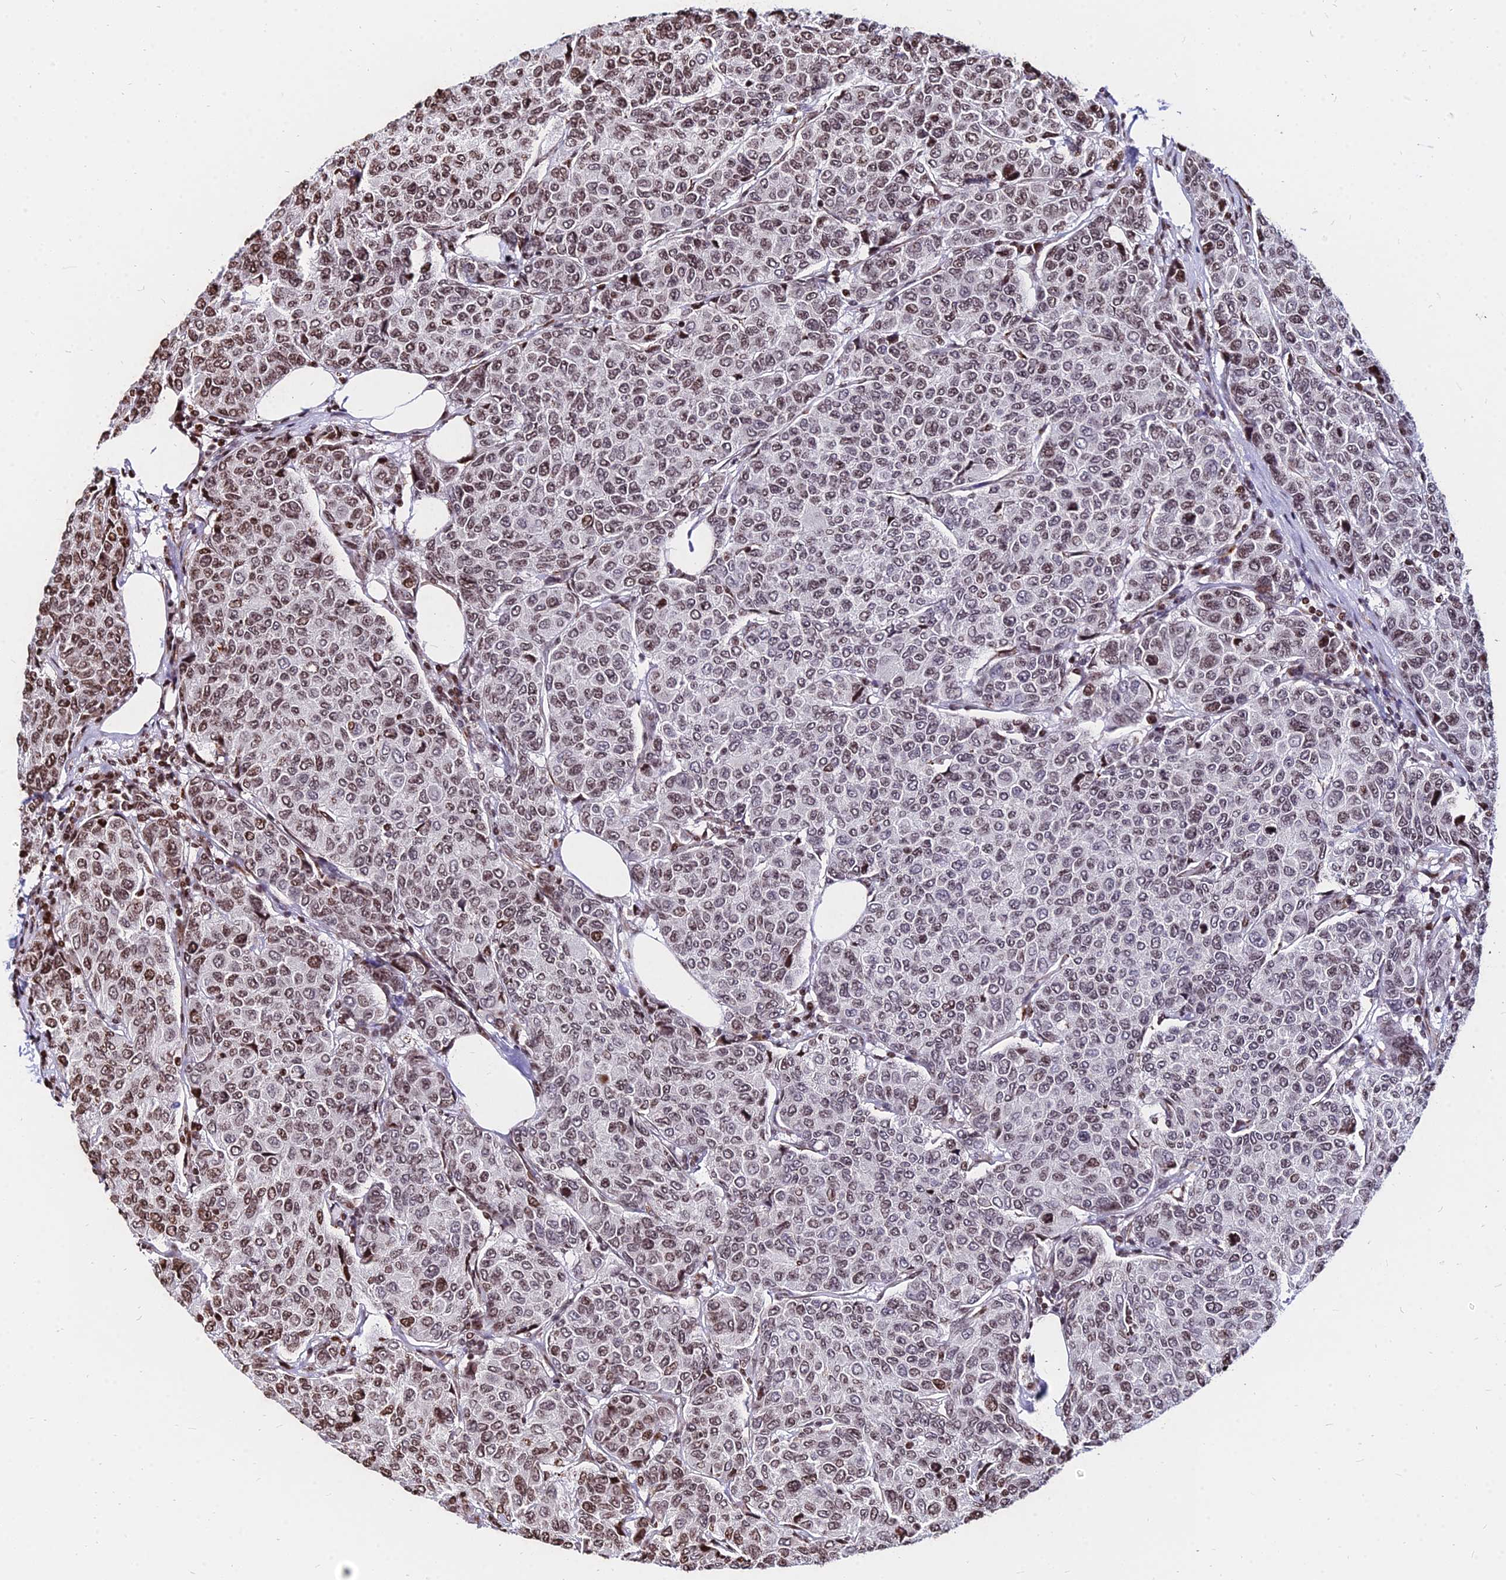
{"staining": {"intensity": "moderate", "quantity": "25%-75%", "location": "nuclear"}, "tissue": "breast cancer", "cell_type": "Tumor cells", "image_type": "cancer", "snomed": [{"axis": "morphology", "description": "Duct carcinoma"}, {"axis": "topography", "description": "Breast"}], "caption": "Approximately 25%-75% of tumor cells in human breast cancer reveal moderate nuclear protein positivity as visualized by brown immunohistochemical staining.", "gene": "NYAP2", "patient": {"sex": "female", "age": 55}}